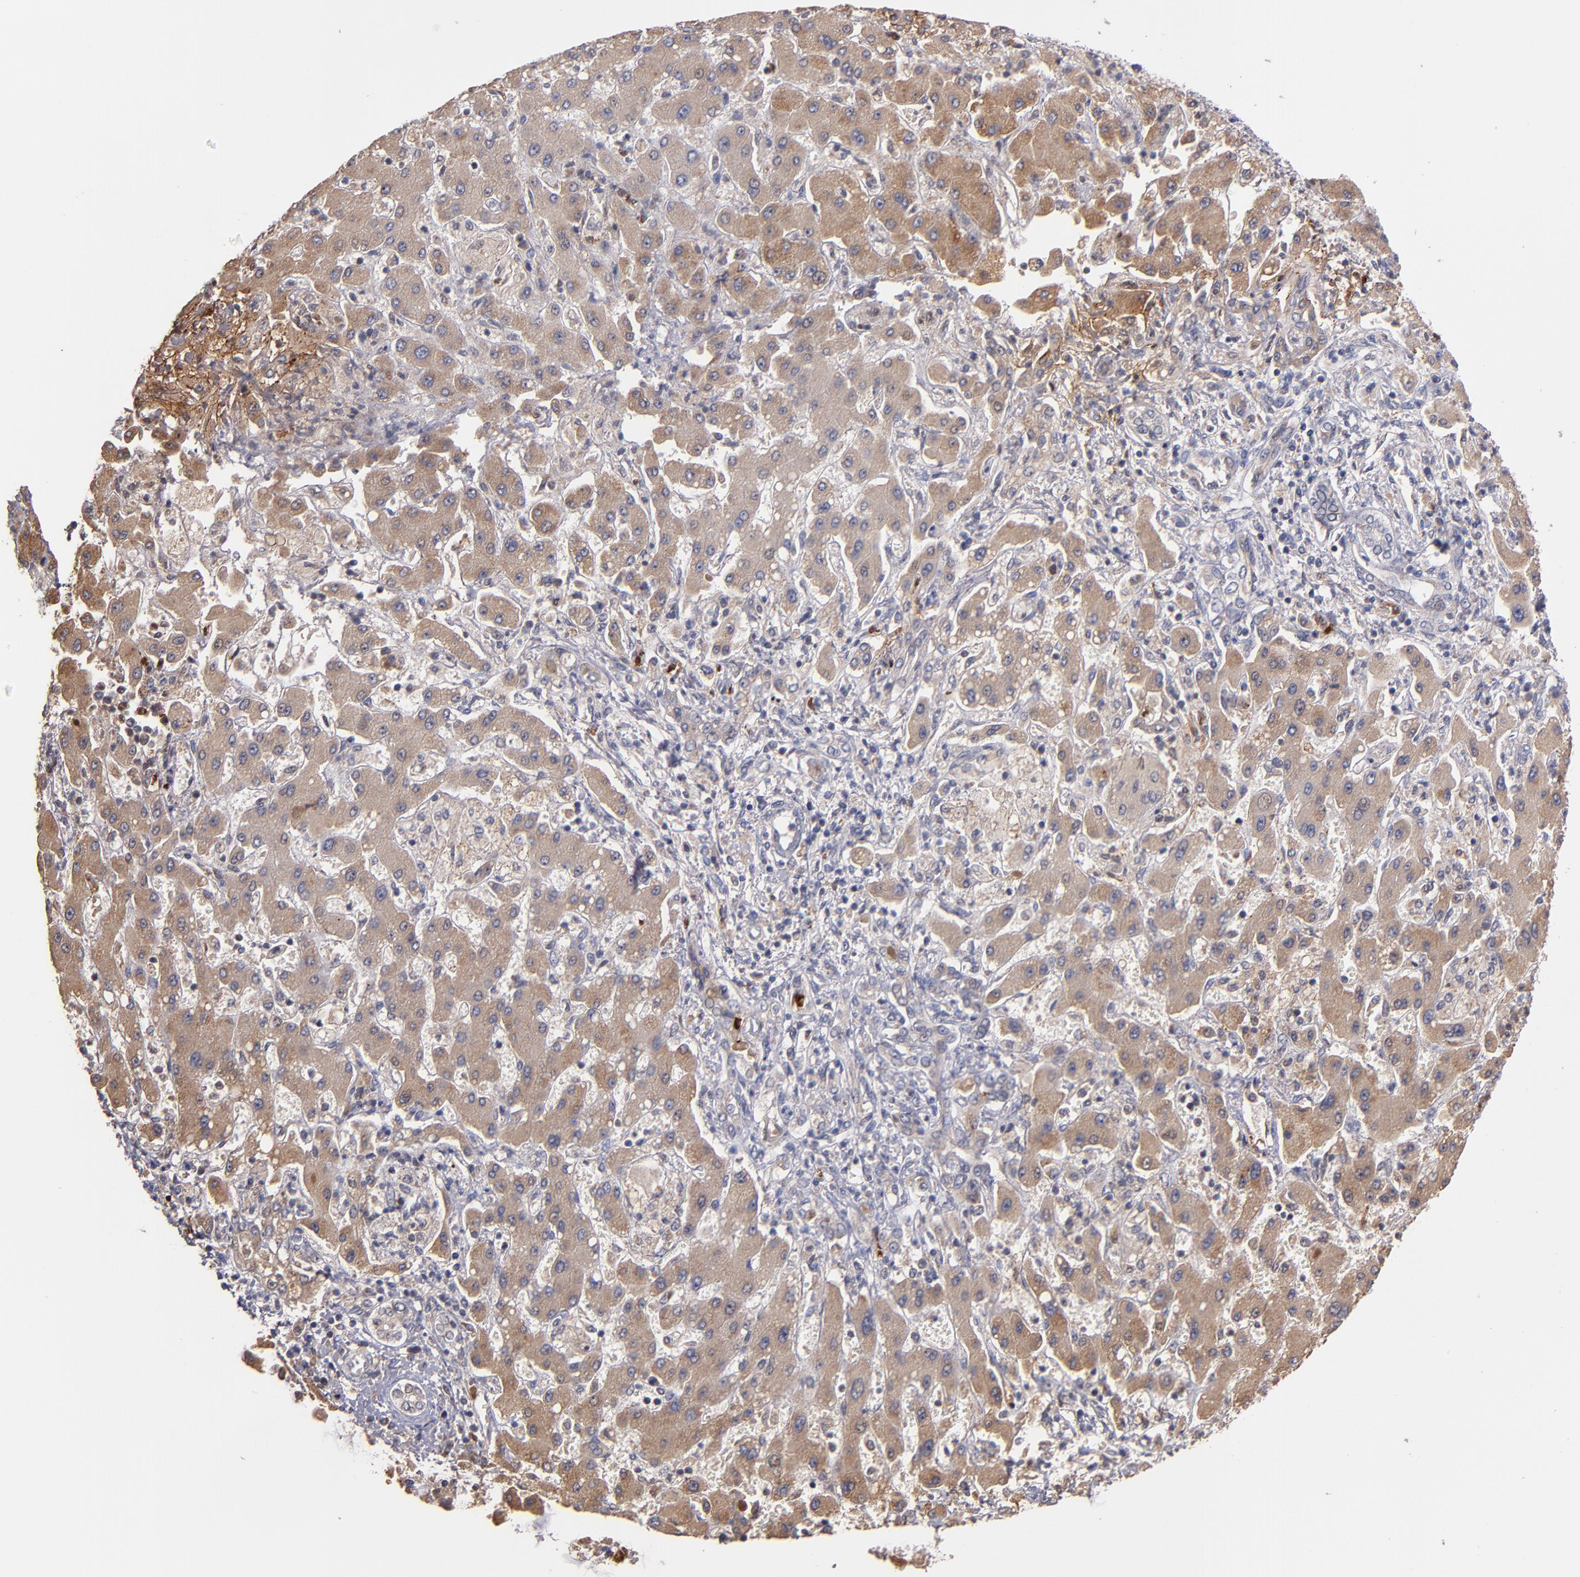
{"staining": {"intensity": "weak", "quantity": ">75%", "location": "cytoplasmic/membranous"}, "tissue": "liver cancer", "cell_type": "Tumor cells", "image_type": "cancer", "snomed": [{"axis": "morphology", "description": "Cholangiocarcinoma"}, {"axis": "topography", "description": "Liver"}], "caption": "Immunohistochemistry (IHC) of human liver cancer shows low levels of weak cytoplasmic/membranous positivity in approximately >75% of tumor cells.", "gene": "DIABLO", "patient": {"sex": "male", "age": 50}}